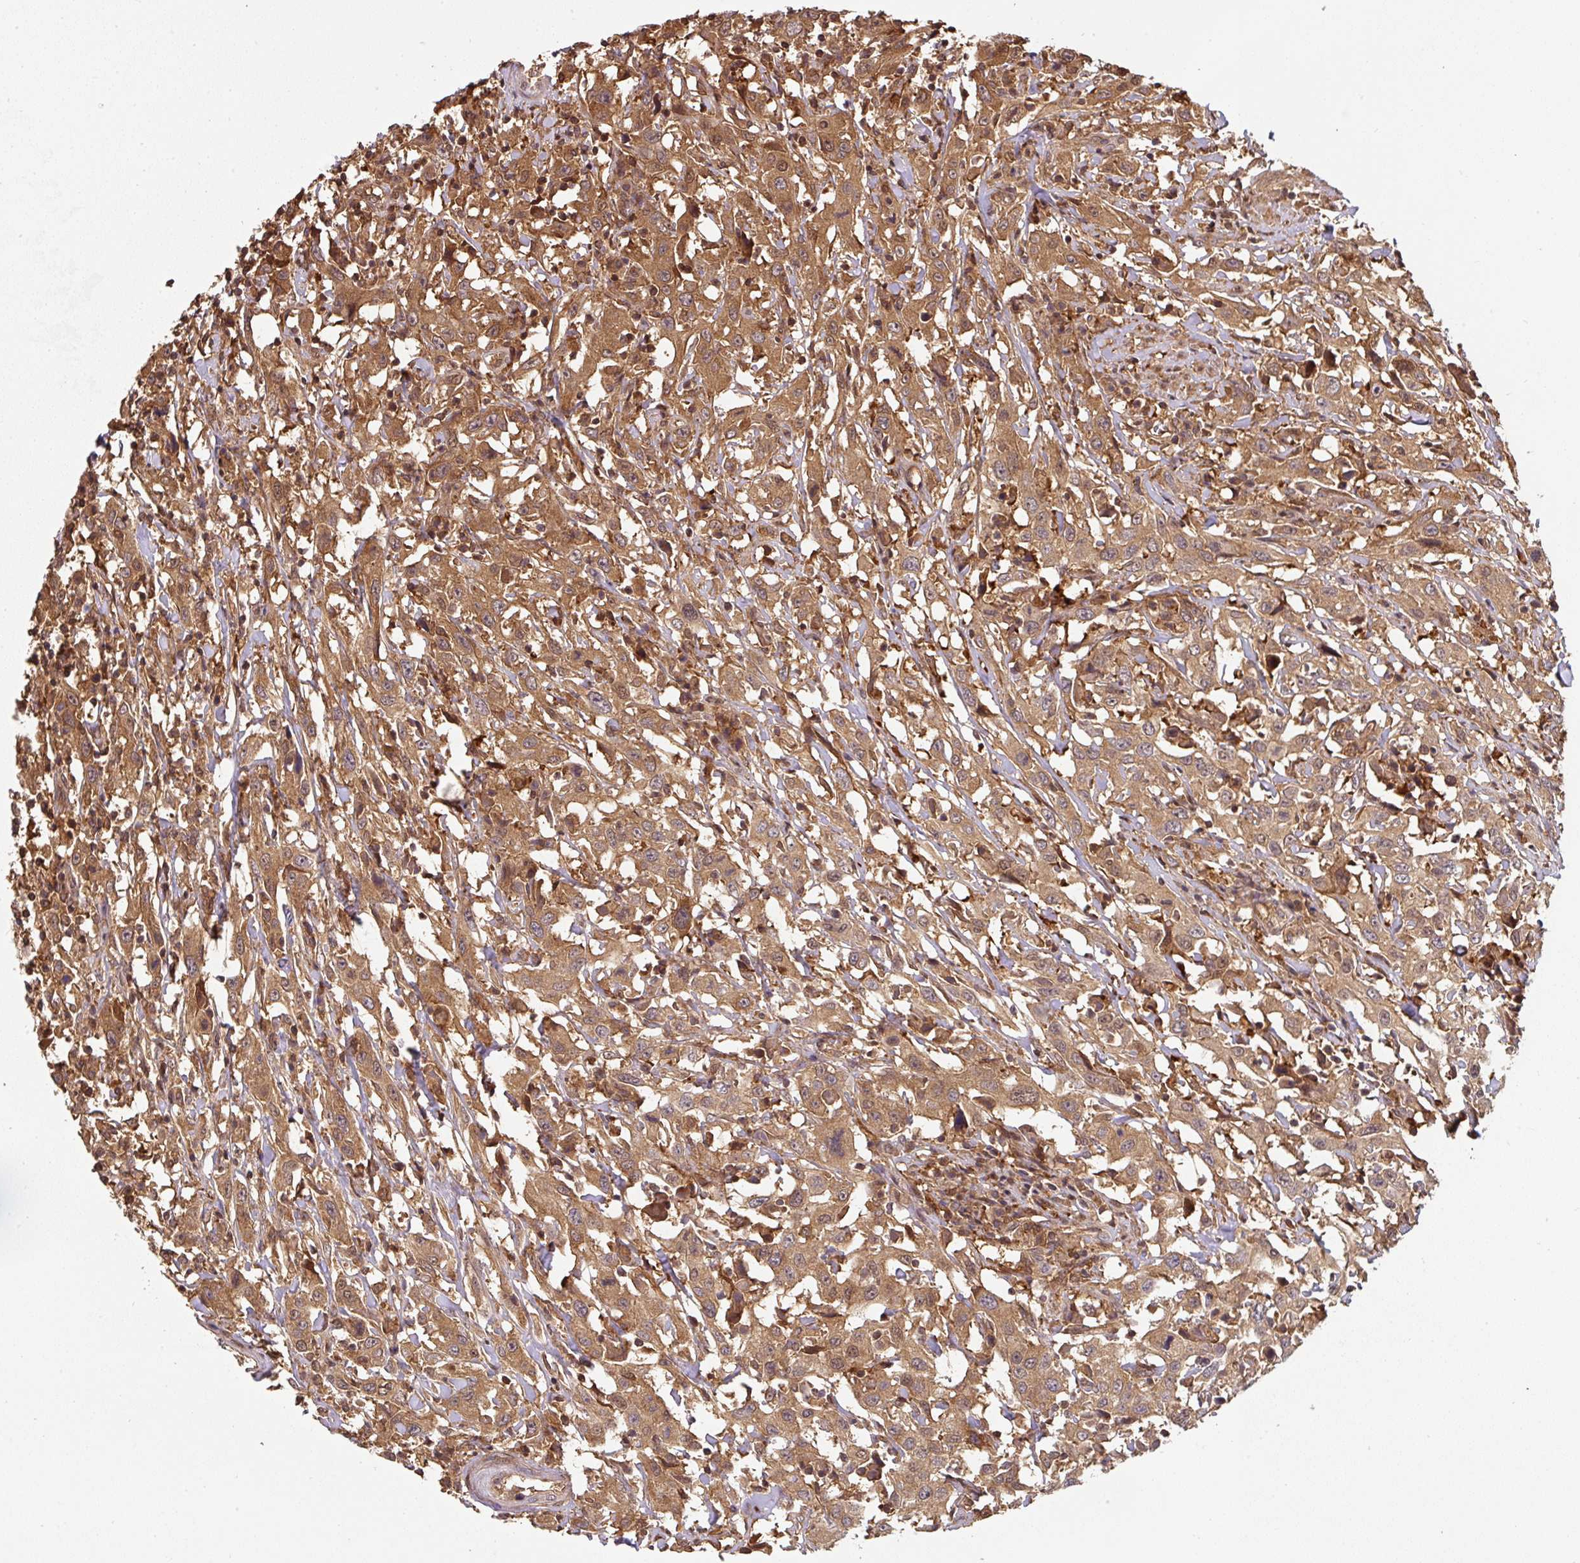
{"staining": {"intensity": "moderate", "quantity": ">75%", "location": "cytoplasmic/membranous"}, "tissue": "urothelial cancer", "cell_type": "Tumor cells", "image_type": "cancer", "snomed": [{"axis": "morphology", "description": "Urothelial carcinoma, High grade"}, {"axis": "topography", "description": "Urinary bladder"}], "caption": "Urothelial carcinoma (high-grade) was stained to show a protein in brown. There is medium levels of moderate cytoplasmic/membranous expression in about >75% of tumor cells. (DAB IHC with brightfield microscopy, high magnification).", "gene": "ST13", "patient": {"sex": "male", "age": 61}}